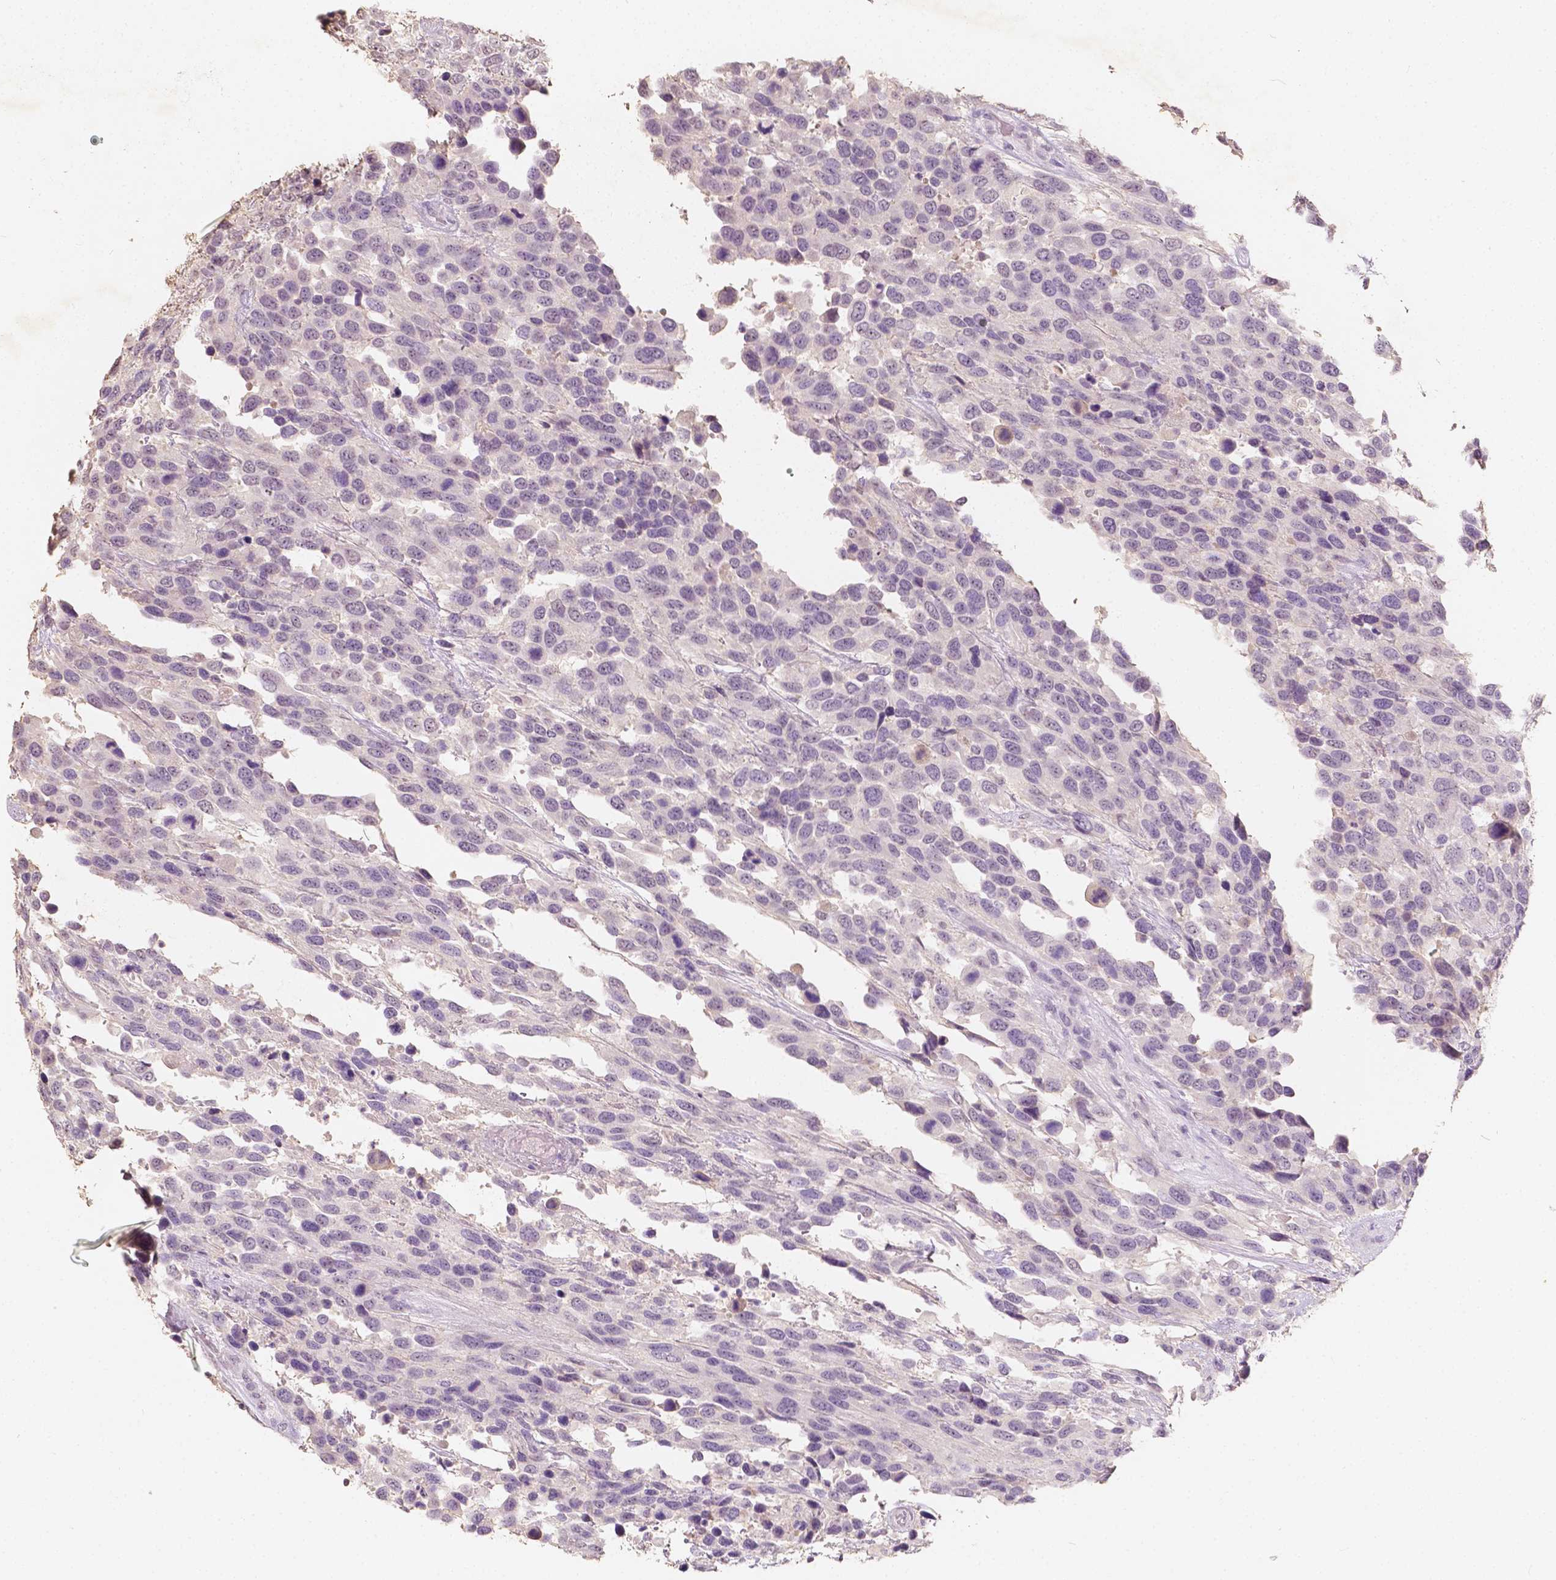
{"staining": {"intensity": "negative", "quantity": "none", "location": "none"}, "tissue": "urothelial cancer", "cell_type": "Tumor cells", "image_type": "cancer", "snomed": [{"axis": "morphology", "description": "Urothelial carcinoma, High grade"}, {"axis": "topography", "description": "Urinary bladder"}], "caption": "Immunohistochemistry (IHC) micrograph of neoplastic tissue: human high-grade urothelial carcinoma stained with DAB reveals no significant protein staining in tumor cells.", "gene": "SOX15", "patient": {"sex": "female", "age": 70}}